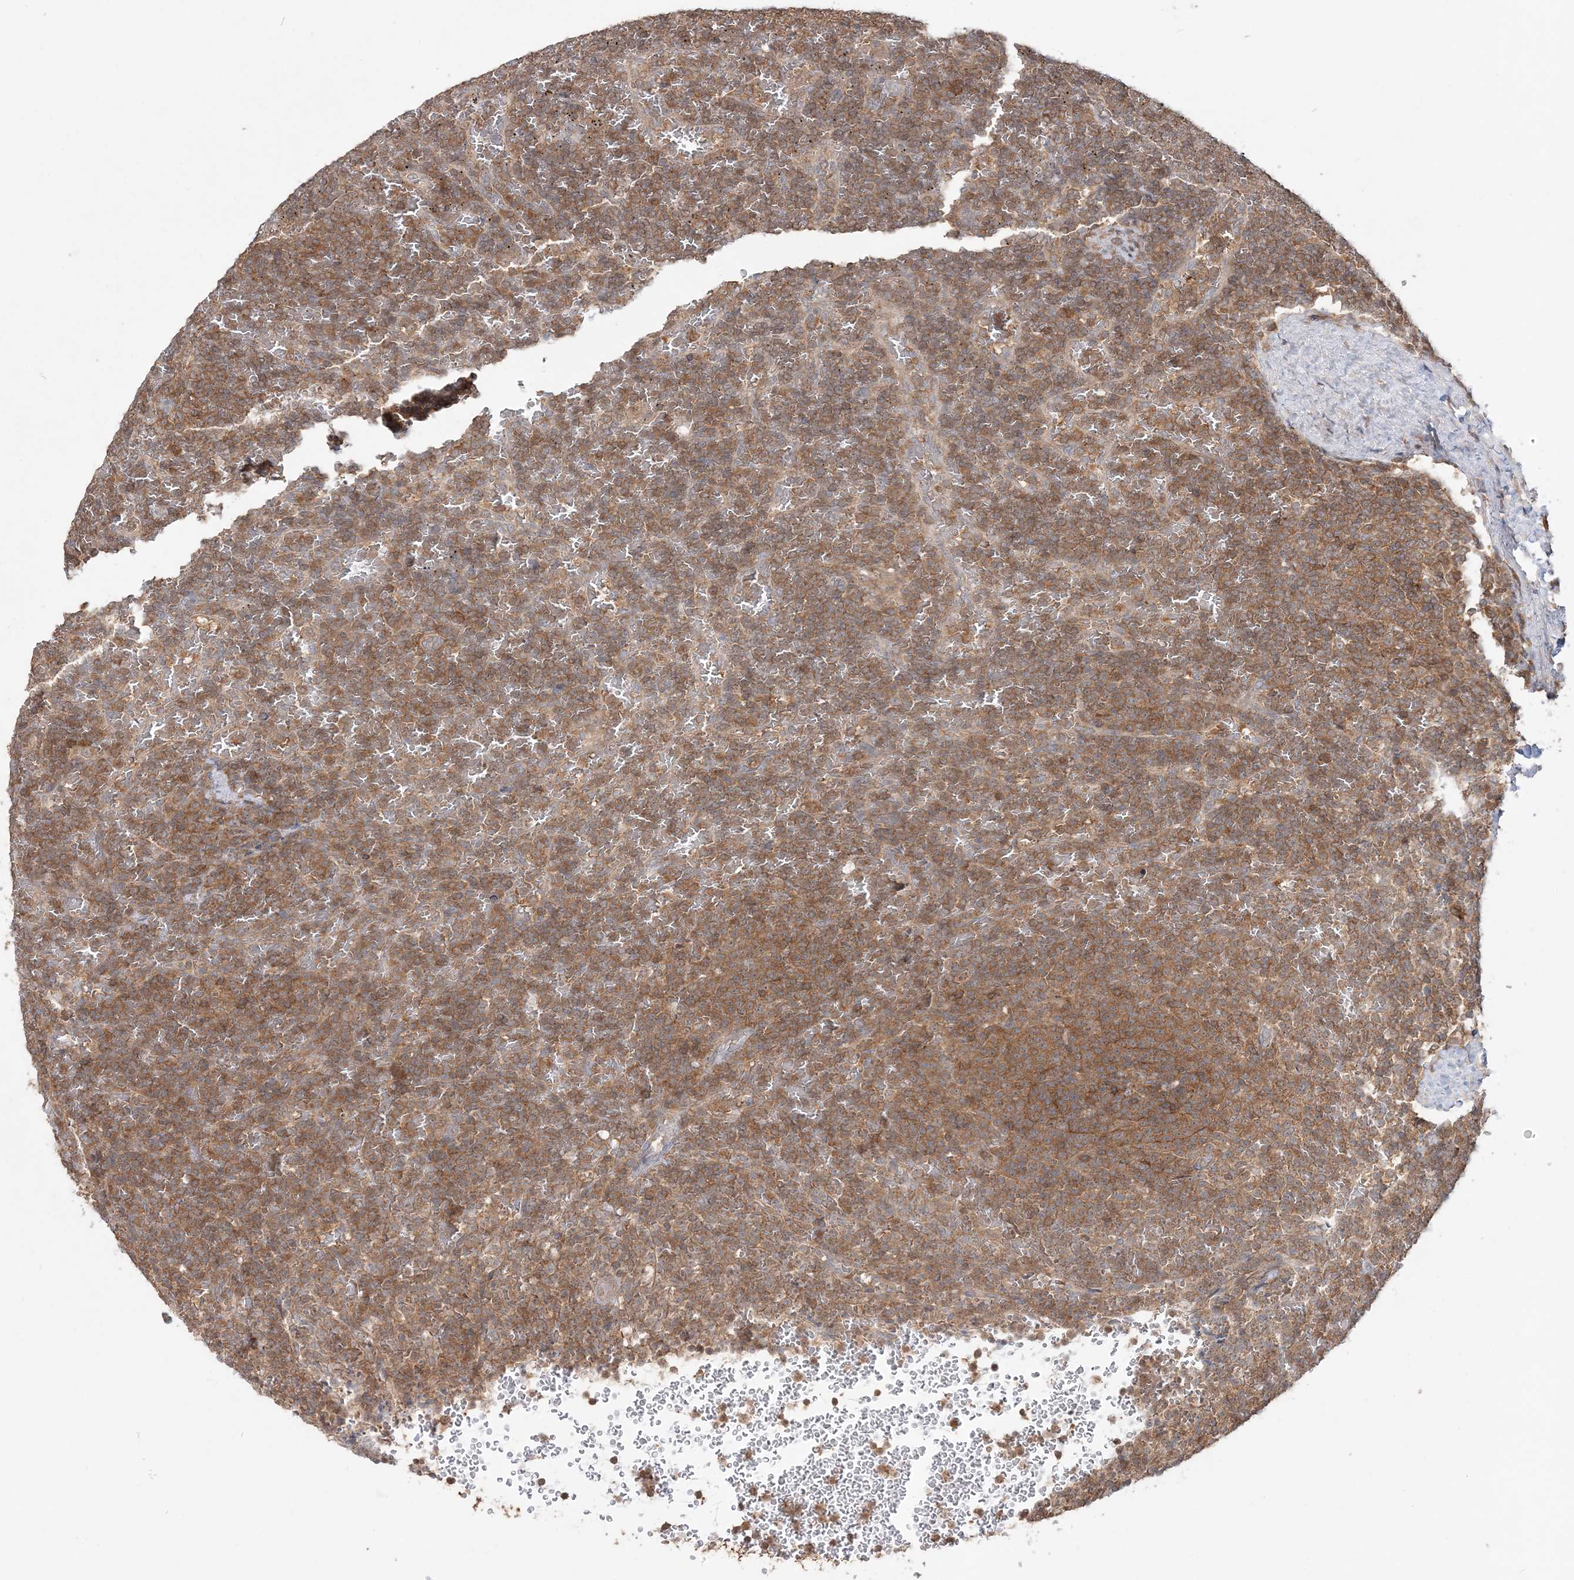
{"staining": {"intensity": "moderate", "quantity": ">75%", "location": "cytoplasmic/membranous"}, "tissue": "lymphoma", "cell_type": "Tumor cells", "image_type": "cancer", "snomed": [{"axis": "morphology", "description": "Malignant lymphoma, non-Hodgkin's type, Low grade"}, {"axis": "topography", "description": "Spleen"}], "caption": "Protein expression analysis of human lymphoma reveals moderate cytoplasmic/membranous positivity in approximately >75% of tumor cells.", "gene": "CAB39", "patient": {"sex": "female", "age": 77}}